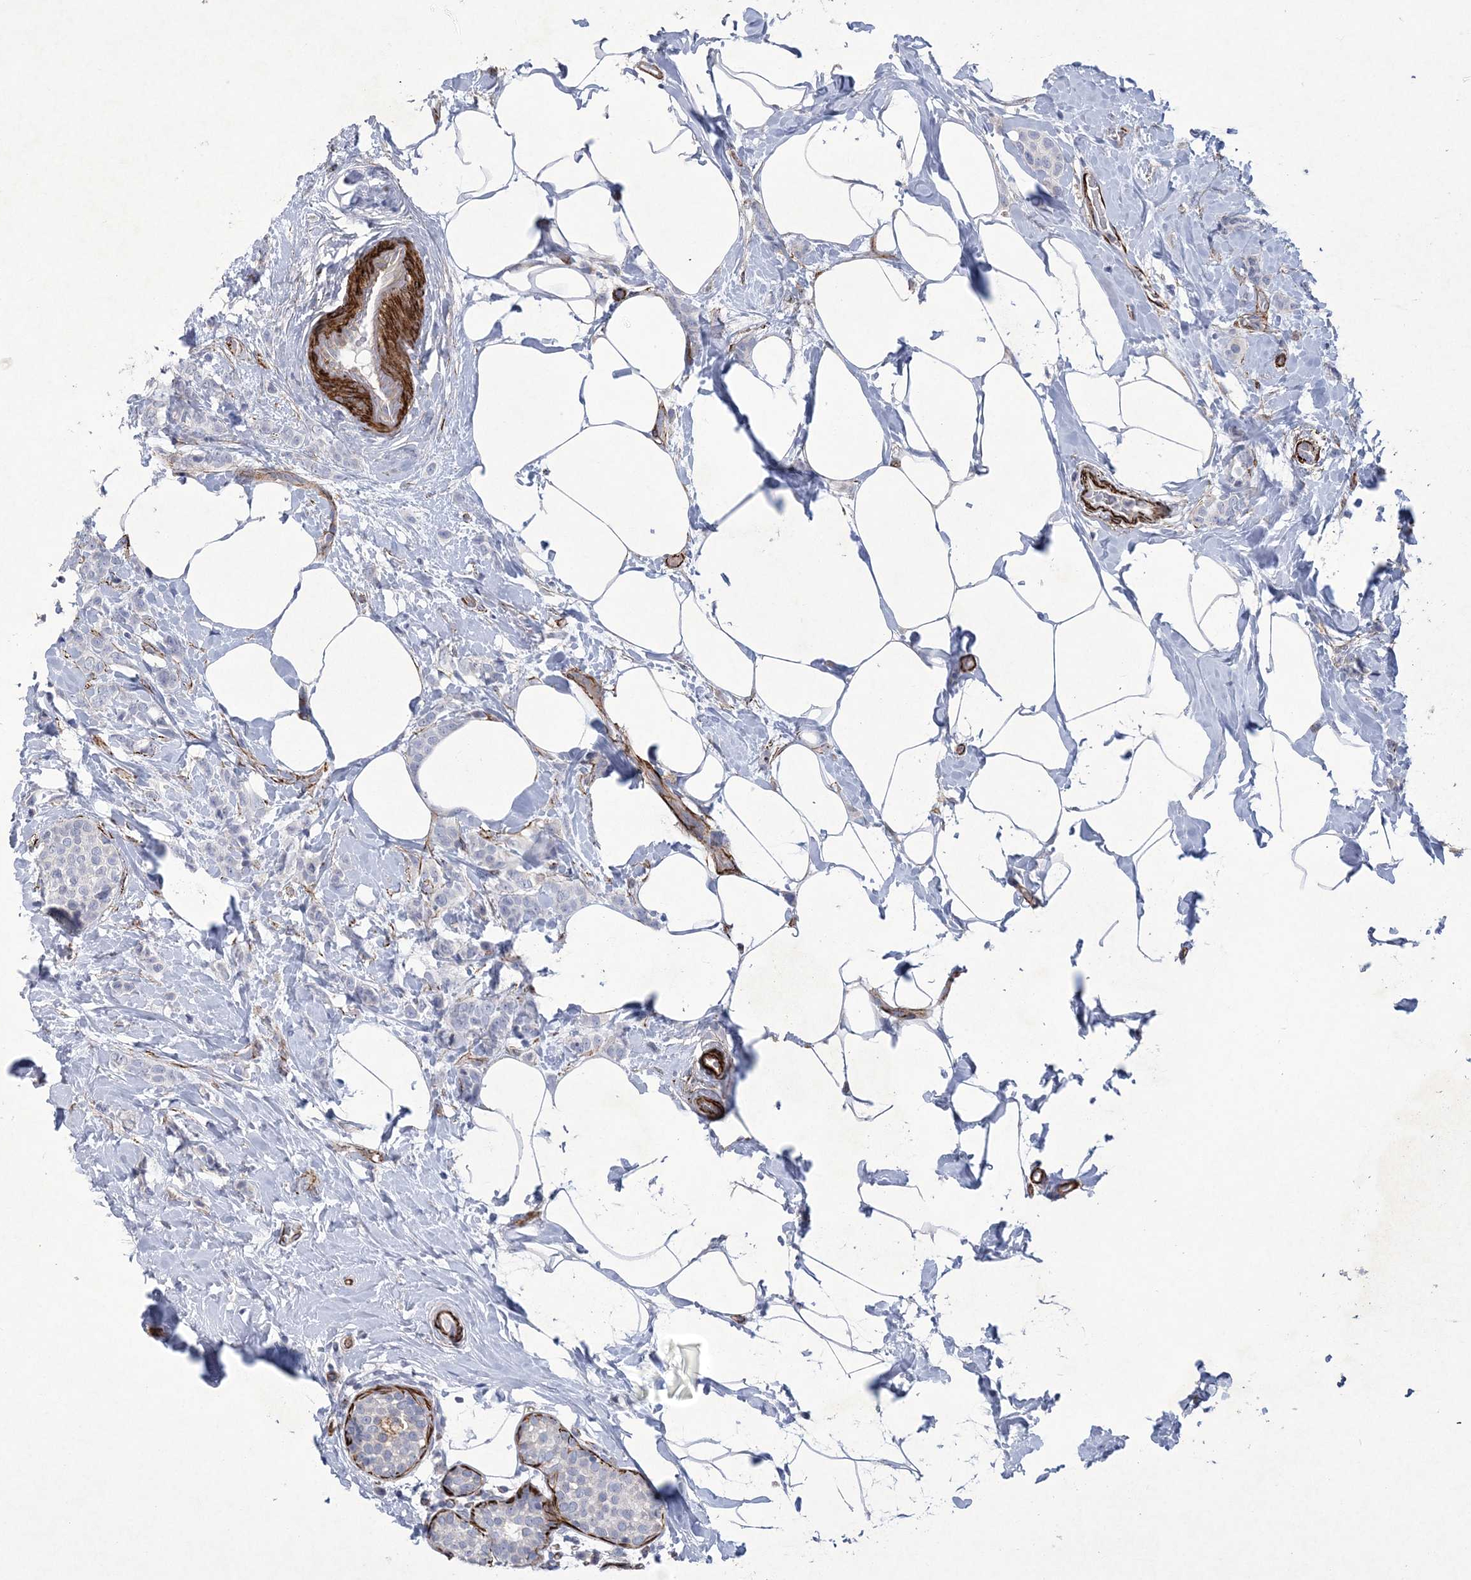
{"staining": {"intensity": "negative", "quantity": "none", "location": "none"}, "tissue": "breast cancer", "cell_type": "Tumor cells", "image_type": "cancer", "snomed": [{"axis": "morphology", "description": "Lobular carcinoma, in situ"}, {"axis": "morphology", "description": "Lobular carcinoma"}, {"axis": "topography", "description": "Breast"}], "caption": "DAB (3,3'-diaminobenzidine) immunohistochemical staining of human breast cancer demonstrates no significant positivity in tumor cells. The staining is performed using DAB brown chromogen with nuclei counter-stained in using hematoxylin.", "gene": "ARSJ", "patient": {"sex": "female", "age": 41}}